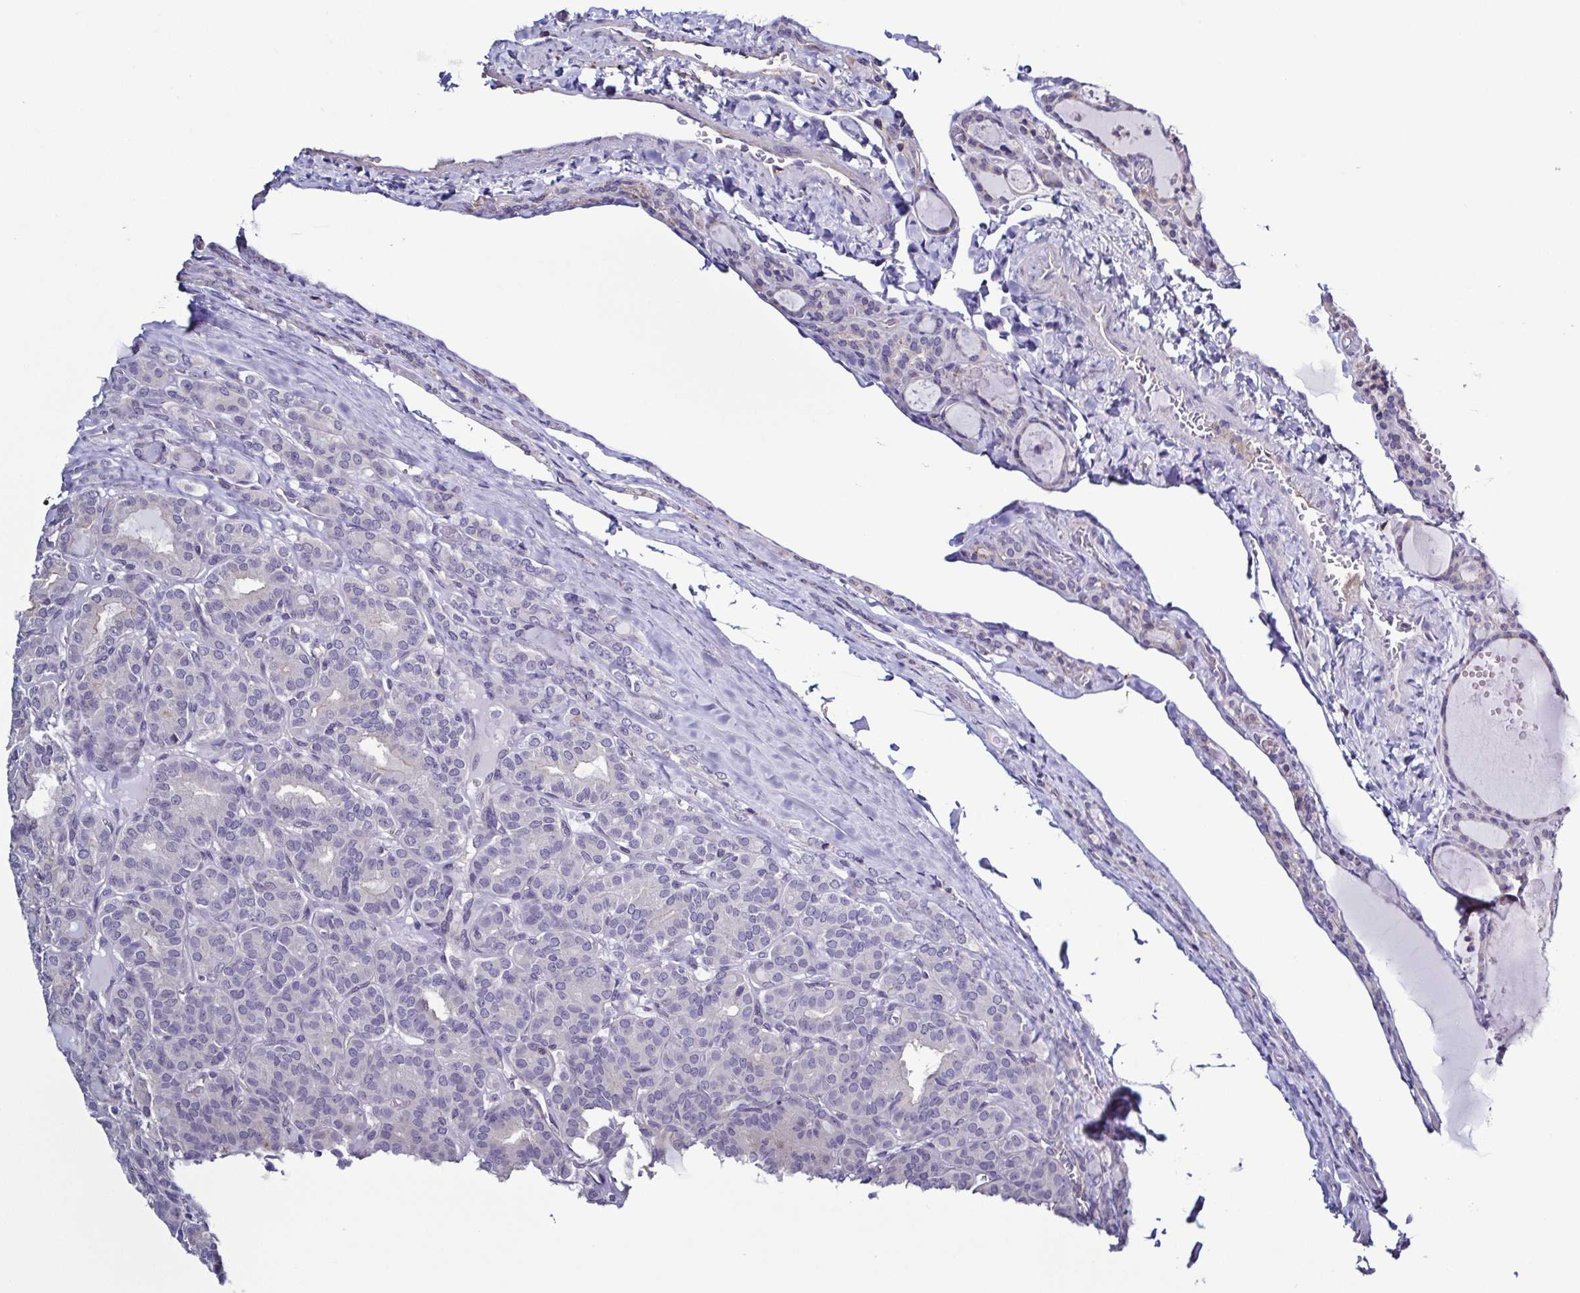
{"staining": {"intensity": "negative", "quantity": "none", "location": "none"}, "tissue": "thyroid cancer", "cell_type": "Tumor cells", "image_type": "cancer", "snomed": [{"axis": "morphology", "description": "Normal tissue, NOS"}, {"axis": "morphology", "description": "Follicular adenoma carcinoma, NOS"}, {"axis": "topography", "description": "Thyroid gland"}], "caption": "Human thyroid cancer (follicular adenoma carcinoma) stained for a protein using immunohistochemistry shows no staining in tumor cells.", "gene": "TNNT2", "patient": {"sex": "female", "age": 31}}